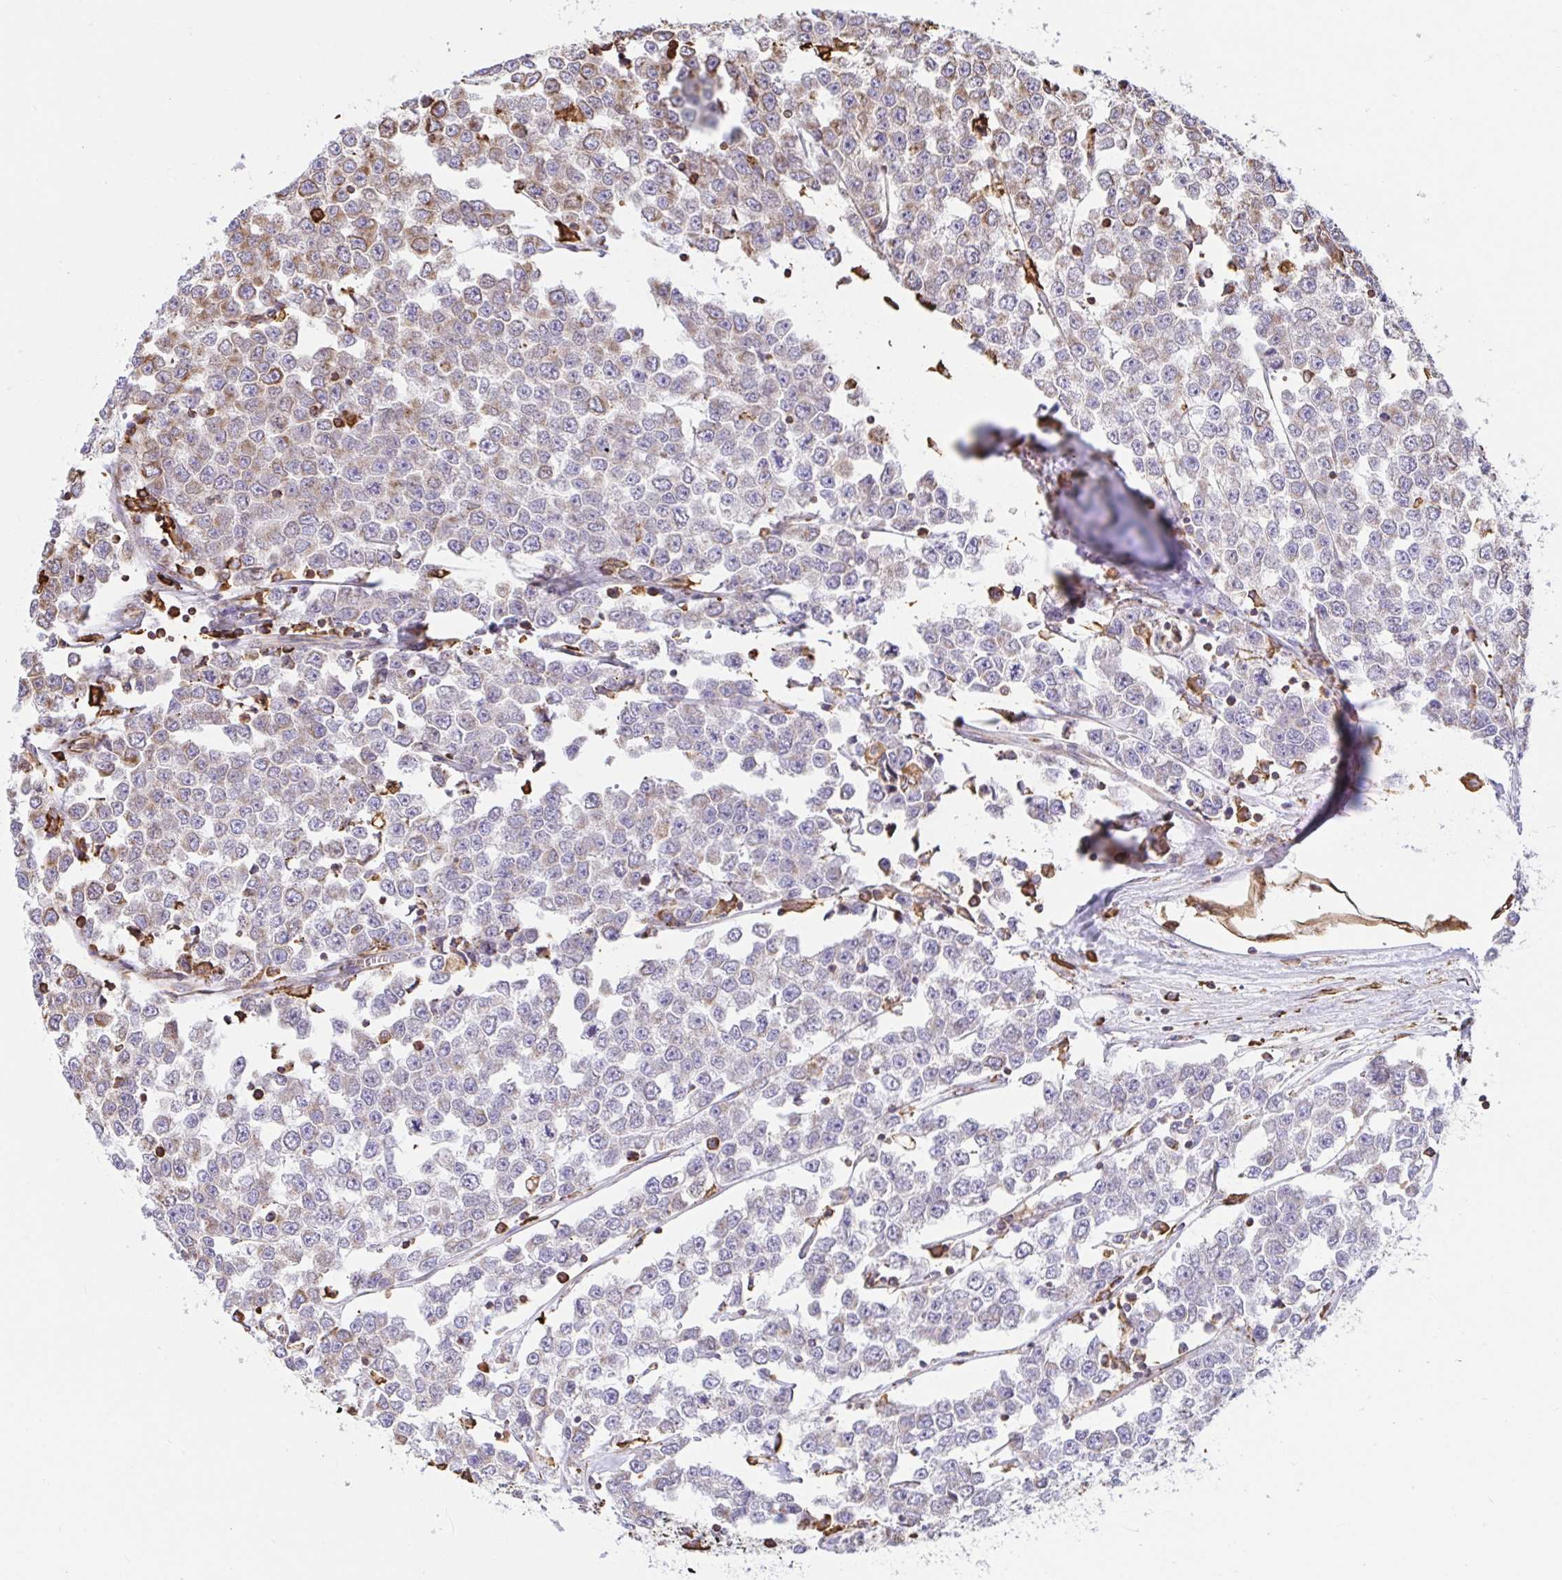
{"staining": {"intensity": "weak", "quantity": "<25%", "location": "cytoplasmic/membranous"}, "tissue": "testis cancer", "cell_type": "Tumor cells", "image_type": "cancer", "snomed": [{"axis": "morphology", "description": "Seminoma, NOS"}, {"axis": "morphology", "description": "Carcinoma, Embryonal, NOS"}, {"axis": "topography", "description": "Testis"}], "caption": "High power microscopy micrograph of an IHC image of testis cancer, revealing no significant staining in tumor cells.", "gene": "CLGN", "patient": {"sex": "male", "age": 52}}